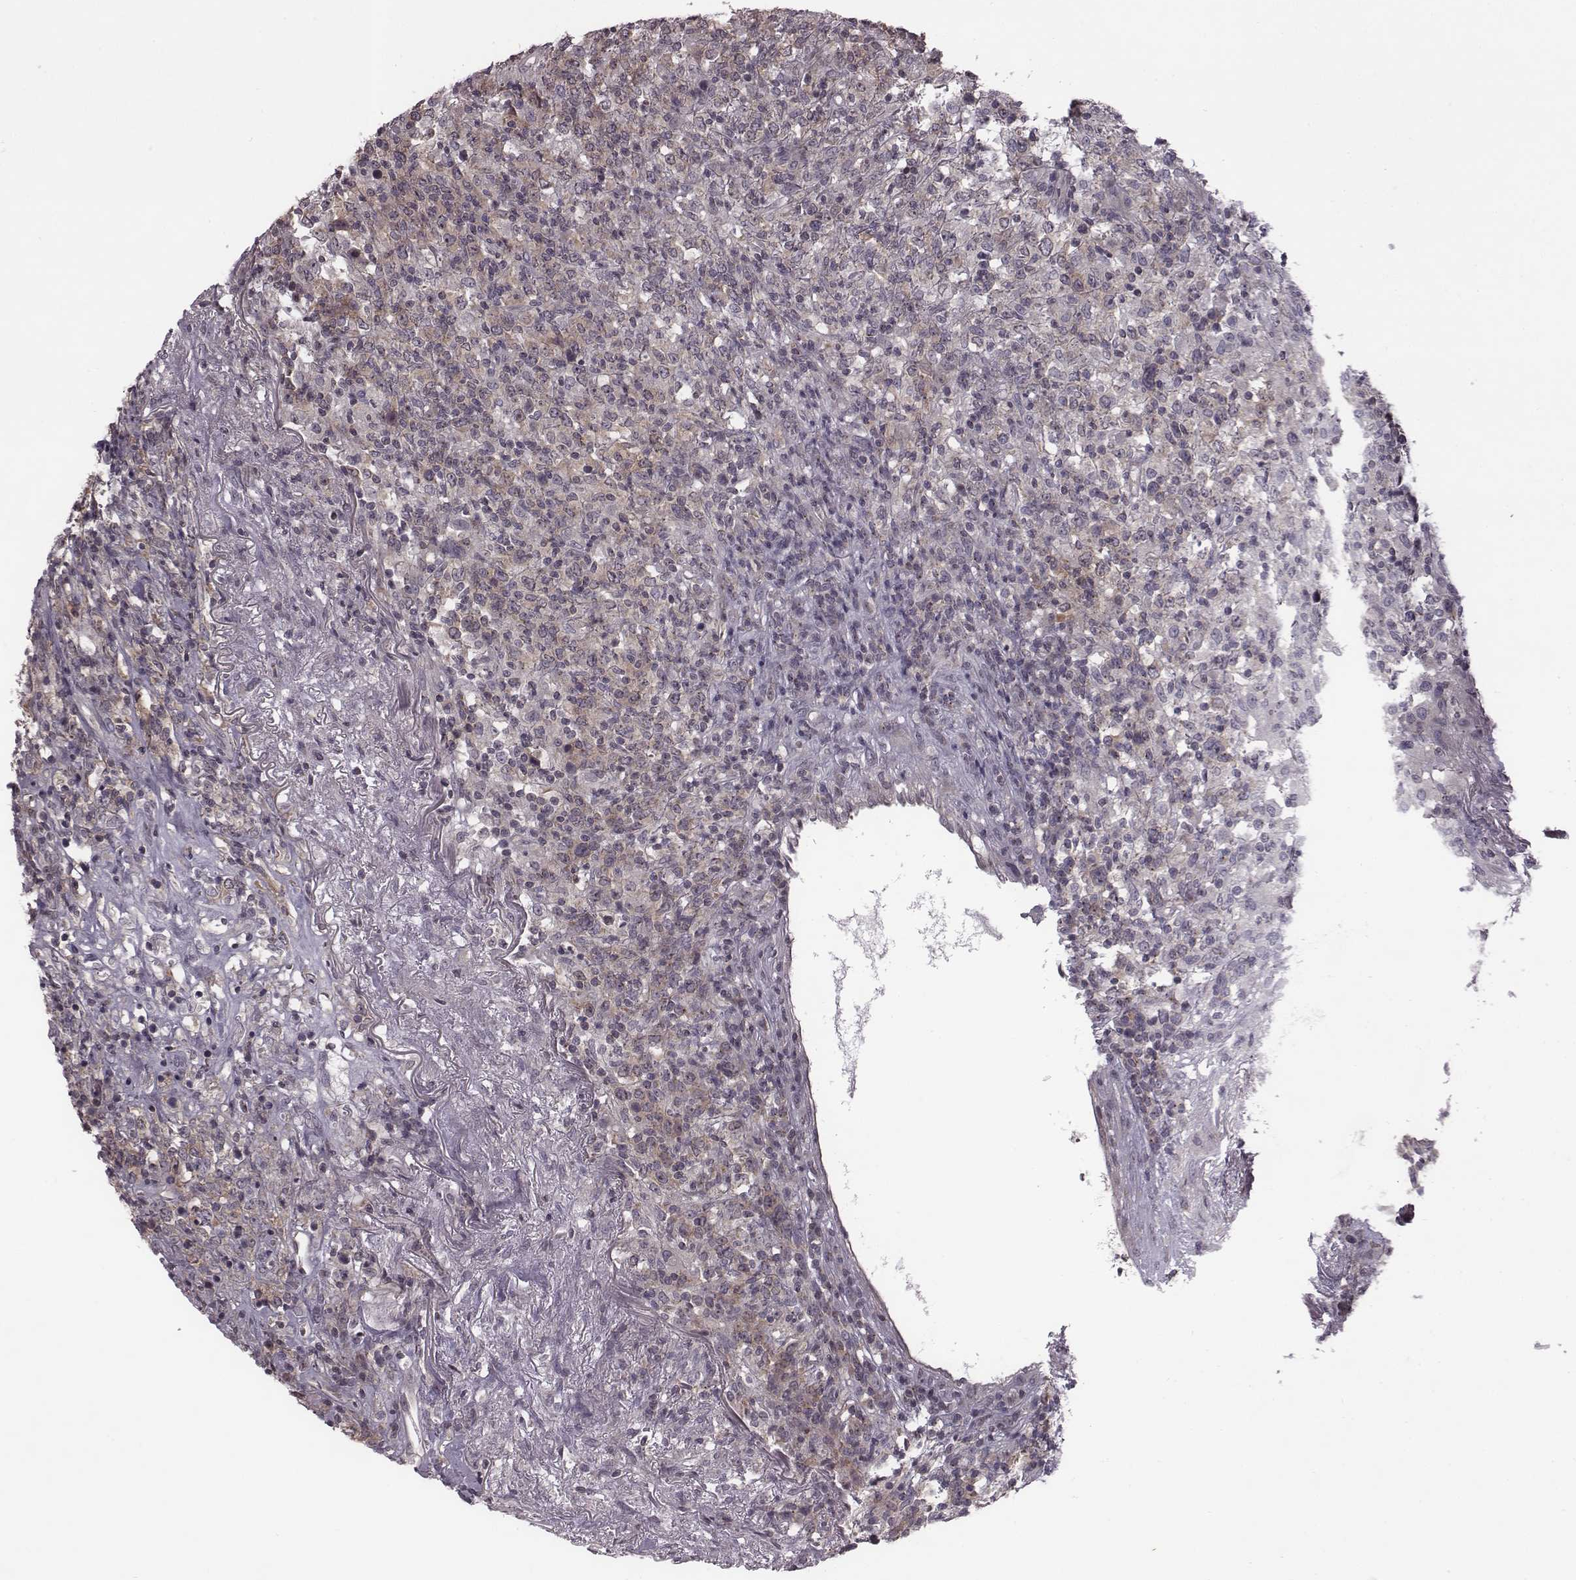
{"staining": {"intensity": "weak", "quantity": ">75%", "location": "cytoplasmic/membranous"}, "tissue": "lymphoma", "cell_type": "Tumor cells", "image_type": "cancer", "snomed": [{"axis": "morphology", "description": "Malignant lymphoma, non-Hodgkin's type, High grade"}, {"axis": "topography", "description": "Lung"}], "caption": "Immunohistochemistry of lymphoma exhibits low levels of weak cytoplasmic/membranous positivity in about >75% of tumor cells.", "gene": "BICDL1", "patient": {"sex": "male", "age": 79}}